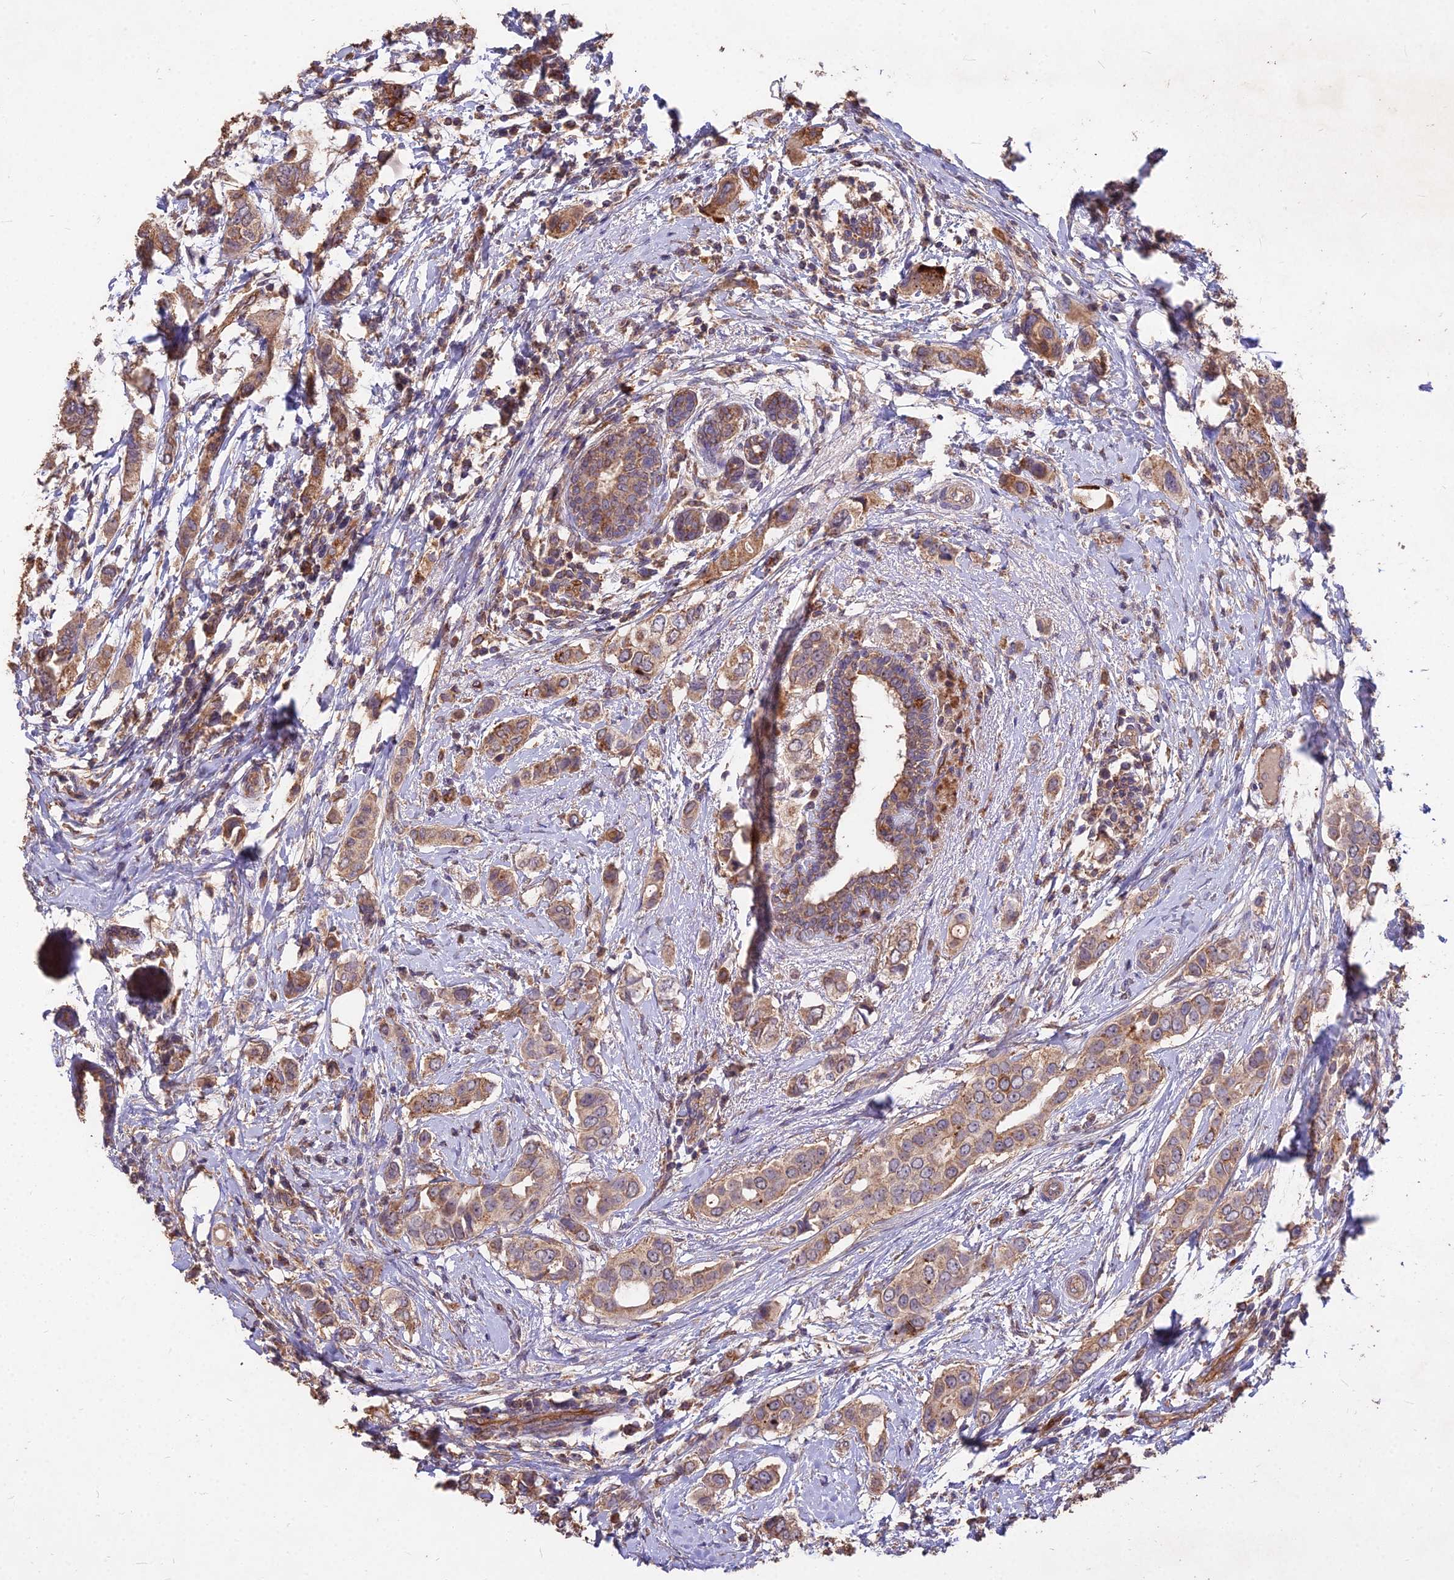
{"staining": {"intensity": "moderate", "quantity": "25%-75%", "location": "cytoplasmic/membranous"}, "tissue": "breast cancer", "cell_type": "Tumor cells", "image_type": "cancer", "snomed": [{"axis": "morphology", "description": "Lobular carcinoma"}, {"axis": "topography", "description": "Breast"}], "caption": "Immunohistochemistry (IHC) (DAB) staining of breast lobular carcinoma demonstrates moderate cytoplasmic/membranous protein staining in about 25%-75% of tumor cells. (DAB (3,3'-diaminobenzidine) = brown stain, brightfield microscopy at high magnification).", "gene": "CEMIP2", "patient": {"sex": "female", "age": 51}}